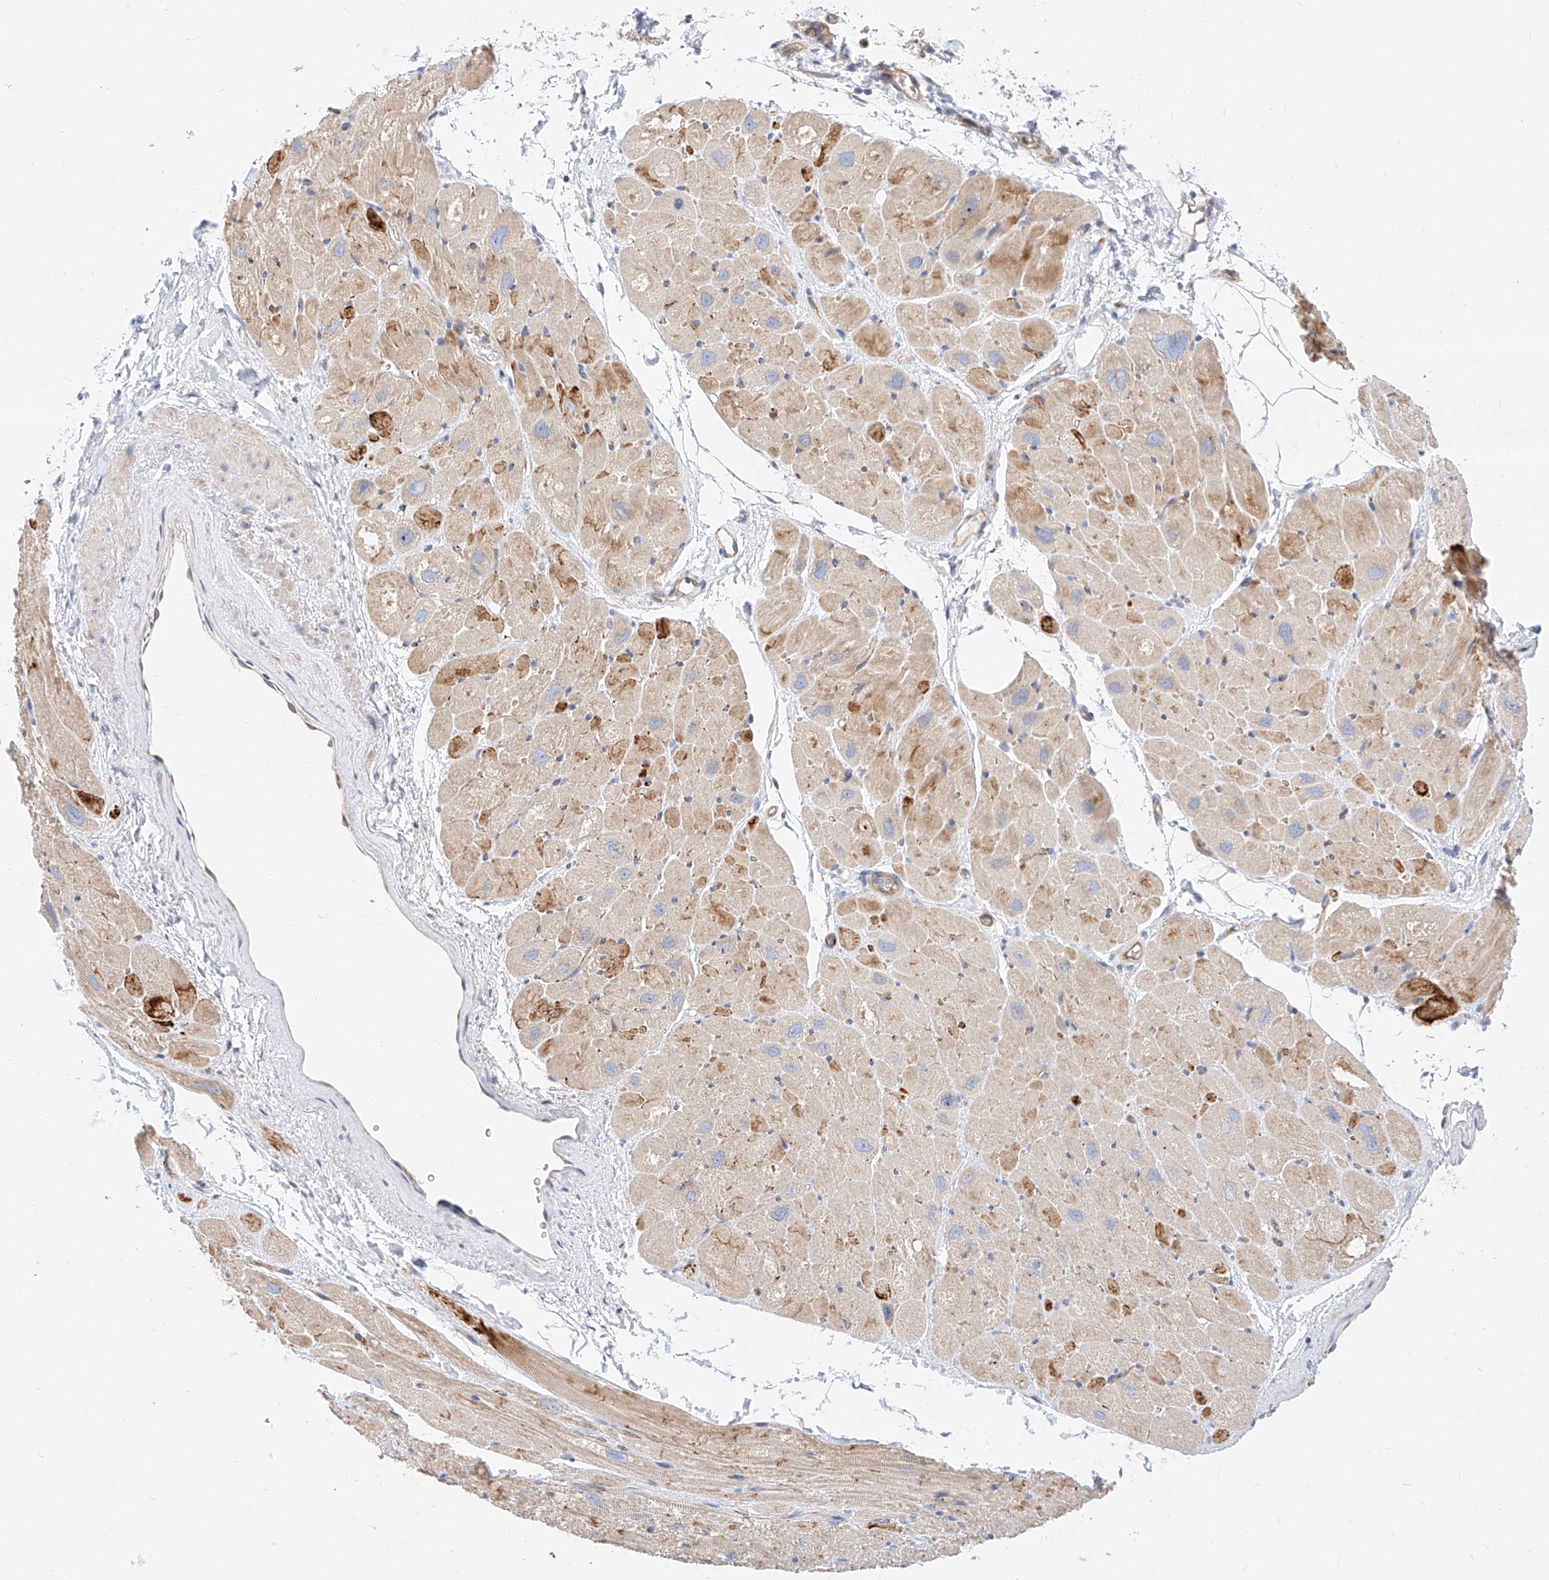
{"staining": {"intensity": "moderate", "quantity": "25%-75%", "location": "cytoplasmic/membranous"}, "tissue": "heart muscle", "cell_type": "Cardiomyocytes", "image_type": "normal", "snomed": [{"axis": "morphology", "description": "Normal tissue, NOS"}, {"axis": "topography", "description": "Heart"}], "caption": "DAB (3,3'-diaminobenzidine) immunohistochemical staining of normal heart muscle displays moderate cytoplasmic/membranous protein positivity in about 25%-75% of cardiomyocytes. (DAB IHC with brightfield microscopy, high magnification).", "gene": "GLMN", "patient": {"sex": "male", "age": 50}}